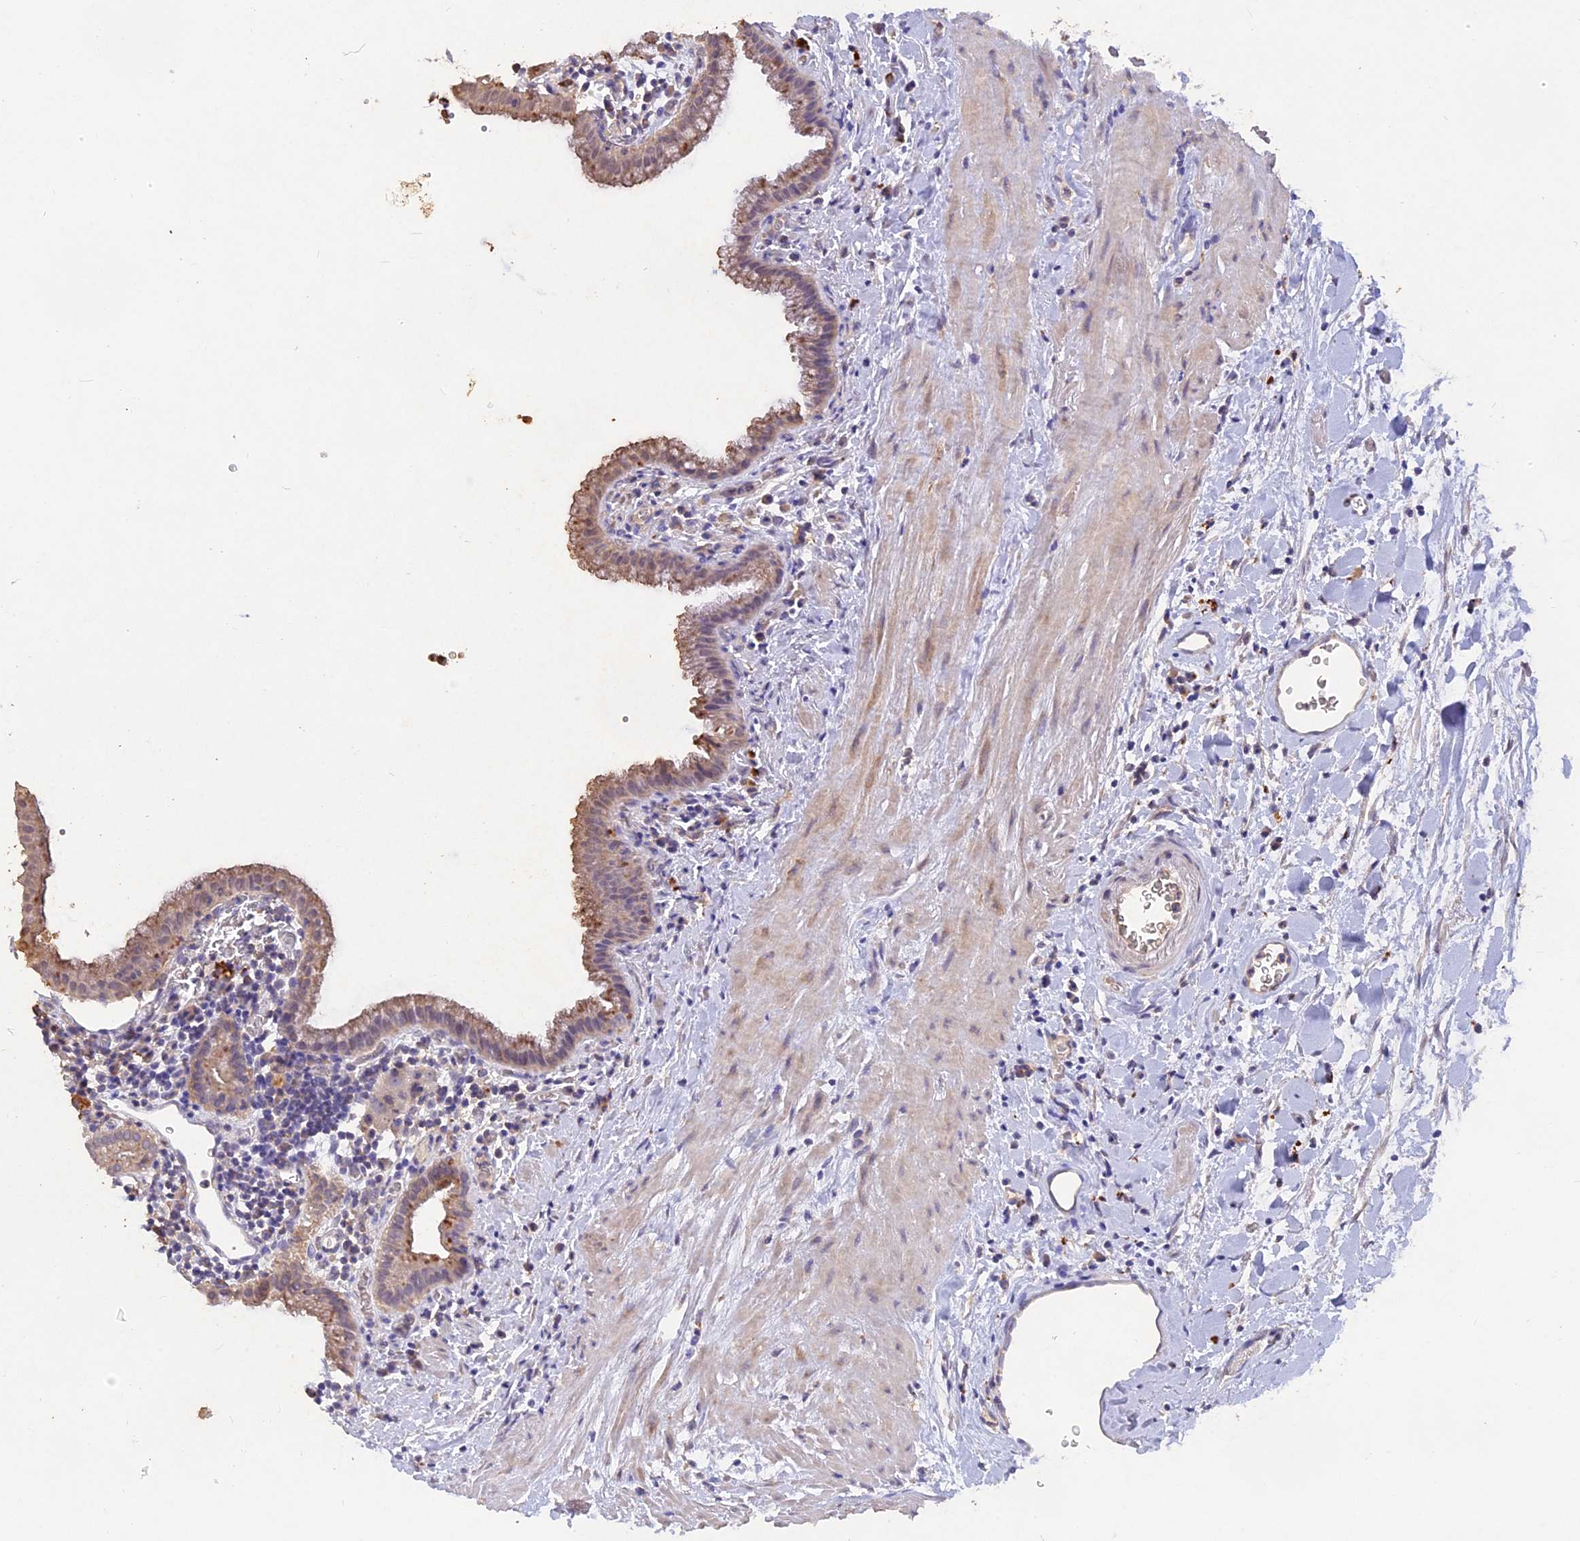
{"staining": {"intensity": "moderate", "quantity": ">75%", "location": "cytoplasmic/membranous"}, "tissue": "gallbladder", "cell_type": "Glandular cells", "image_type": "normal", "snomed": [{"axis": "morphology", "description": "Normal tissue, NOS"}, {"axis": "topography", "description": "Gallbladder"}], "caption": "Immunohistochemical staining of unremarkable human gallbladder exhibits medium levels of moderate cytoplasmic/membranous positivity in approximately >75% of glandular cells.", "gene": "SLC26A4", "patient": {"sex": "male", "age": 78}}